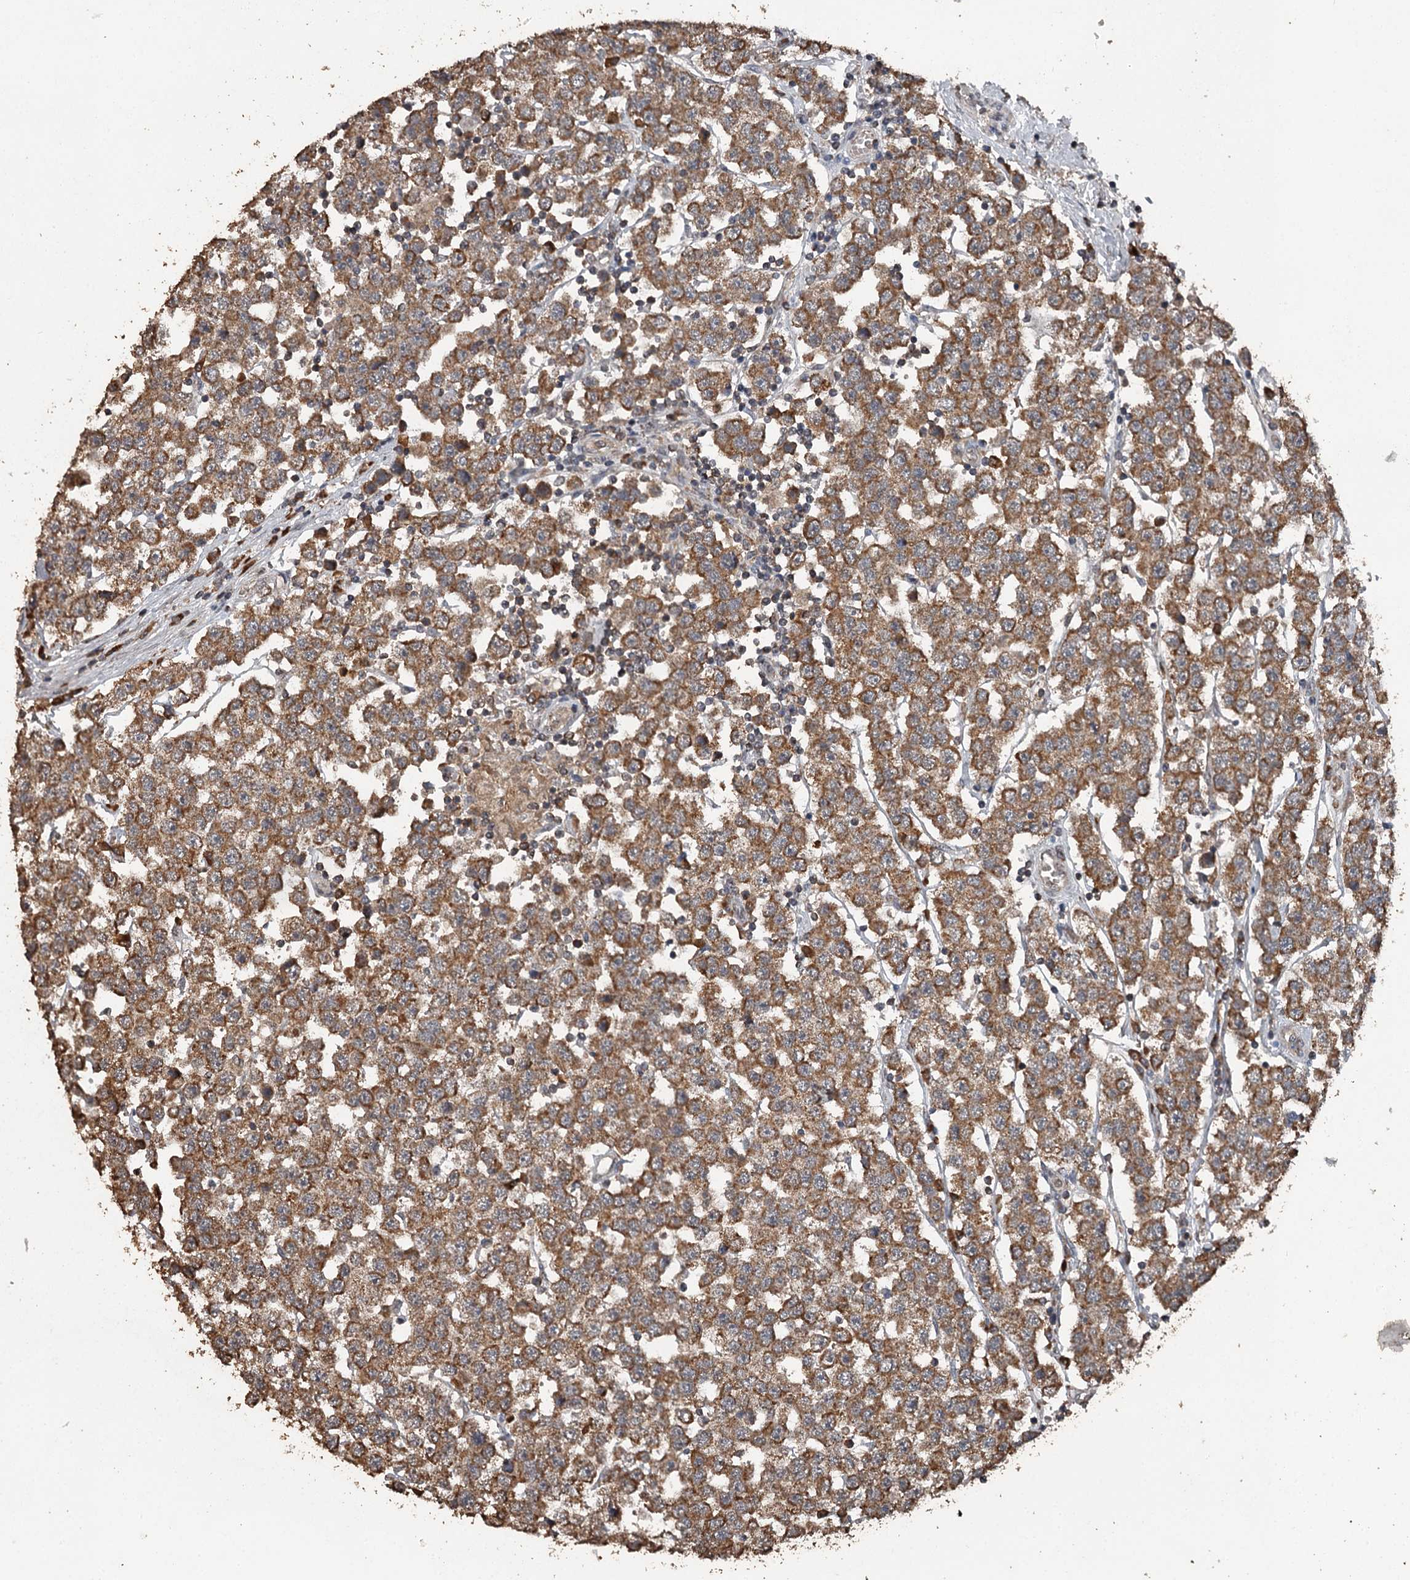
{"staining": {"intensity": "strong", "quantity": ">75%", "location": "cytoplasmic/membranous"}, "tissue": "testis cancer", "cell_type": "Tumor cells", "image_type": "cancer", "snomed": [{"axis": "morphology", "description": "Seminoma, NOS"}, {"axis": "topography", "description": "Testis"}], "caption": "Testis seminoma stained with a protein marker displays strong staining in tumor cells.", "gene": "WIPI1", "patient": {"sex": "male", "age": 28}}